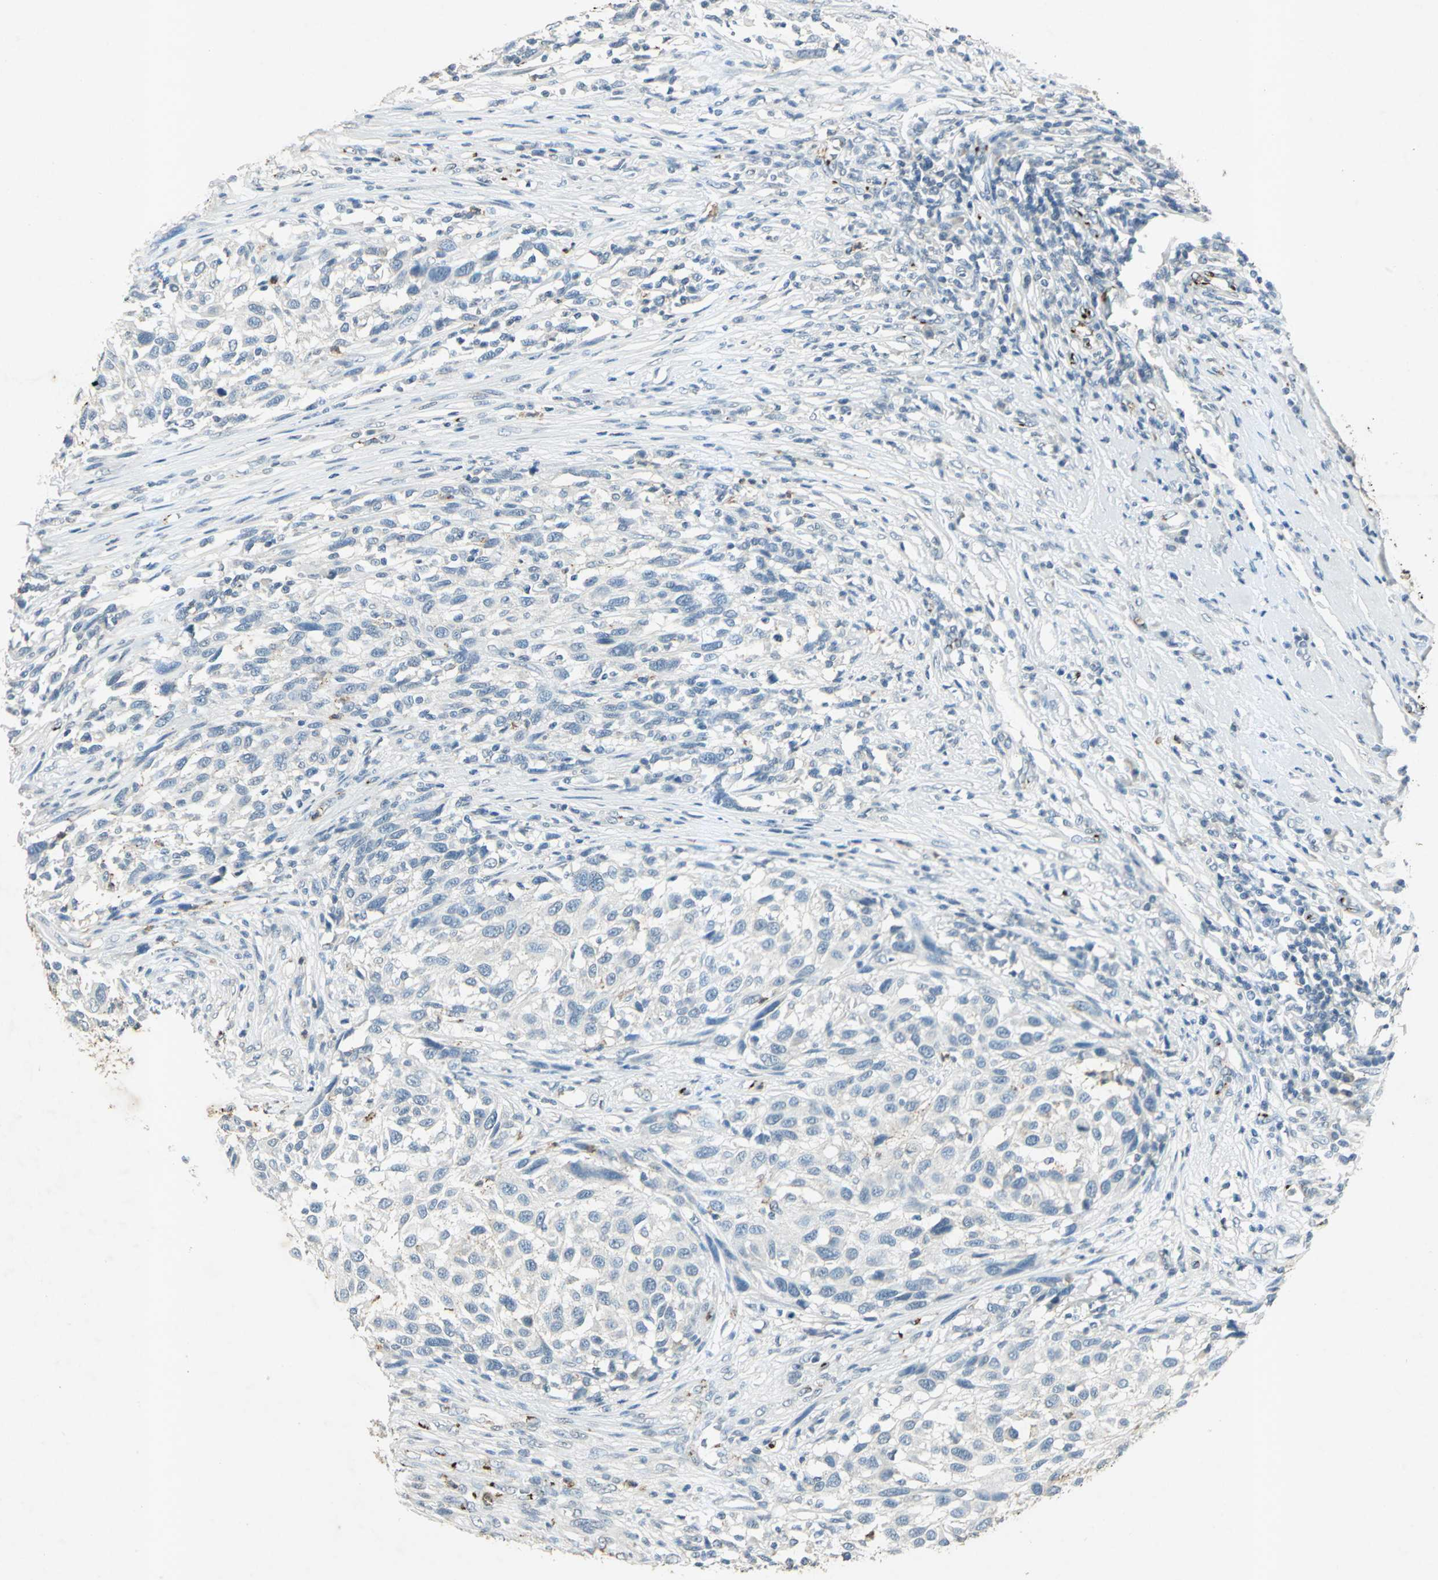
{"staining": {"intensity": "negative", "quantity": "none", "location": "none"}, "tissue": "melanoma", "cell_type": "Tumor cells", "image_type": "cancer", "snomed": [{"axis": "morphology", "description": "Malignant melanoma, Metastatic site"}, {"axis": "topography", "description": "Lymph node"}], "caption": "DAB immunohistochemical staining of human melanoma exhibits no significant positivity in tumor cells.", "gene": "CAMK2B", "patient": {"sex": "male", "age": 61}}